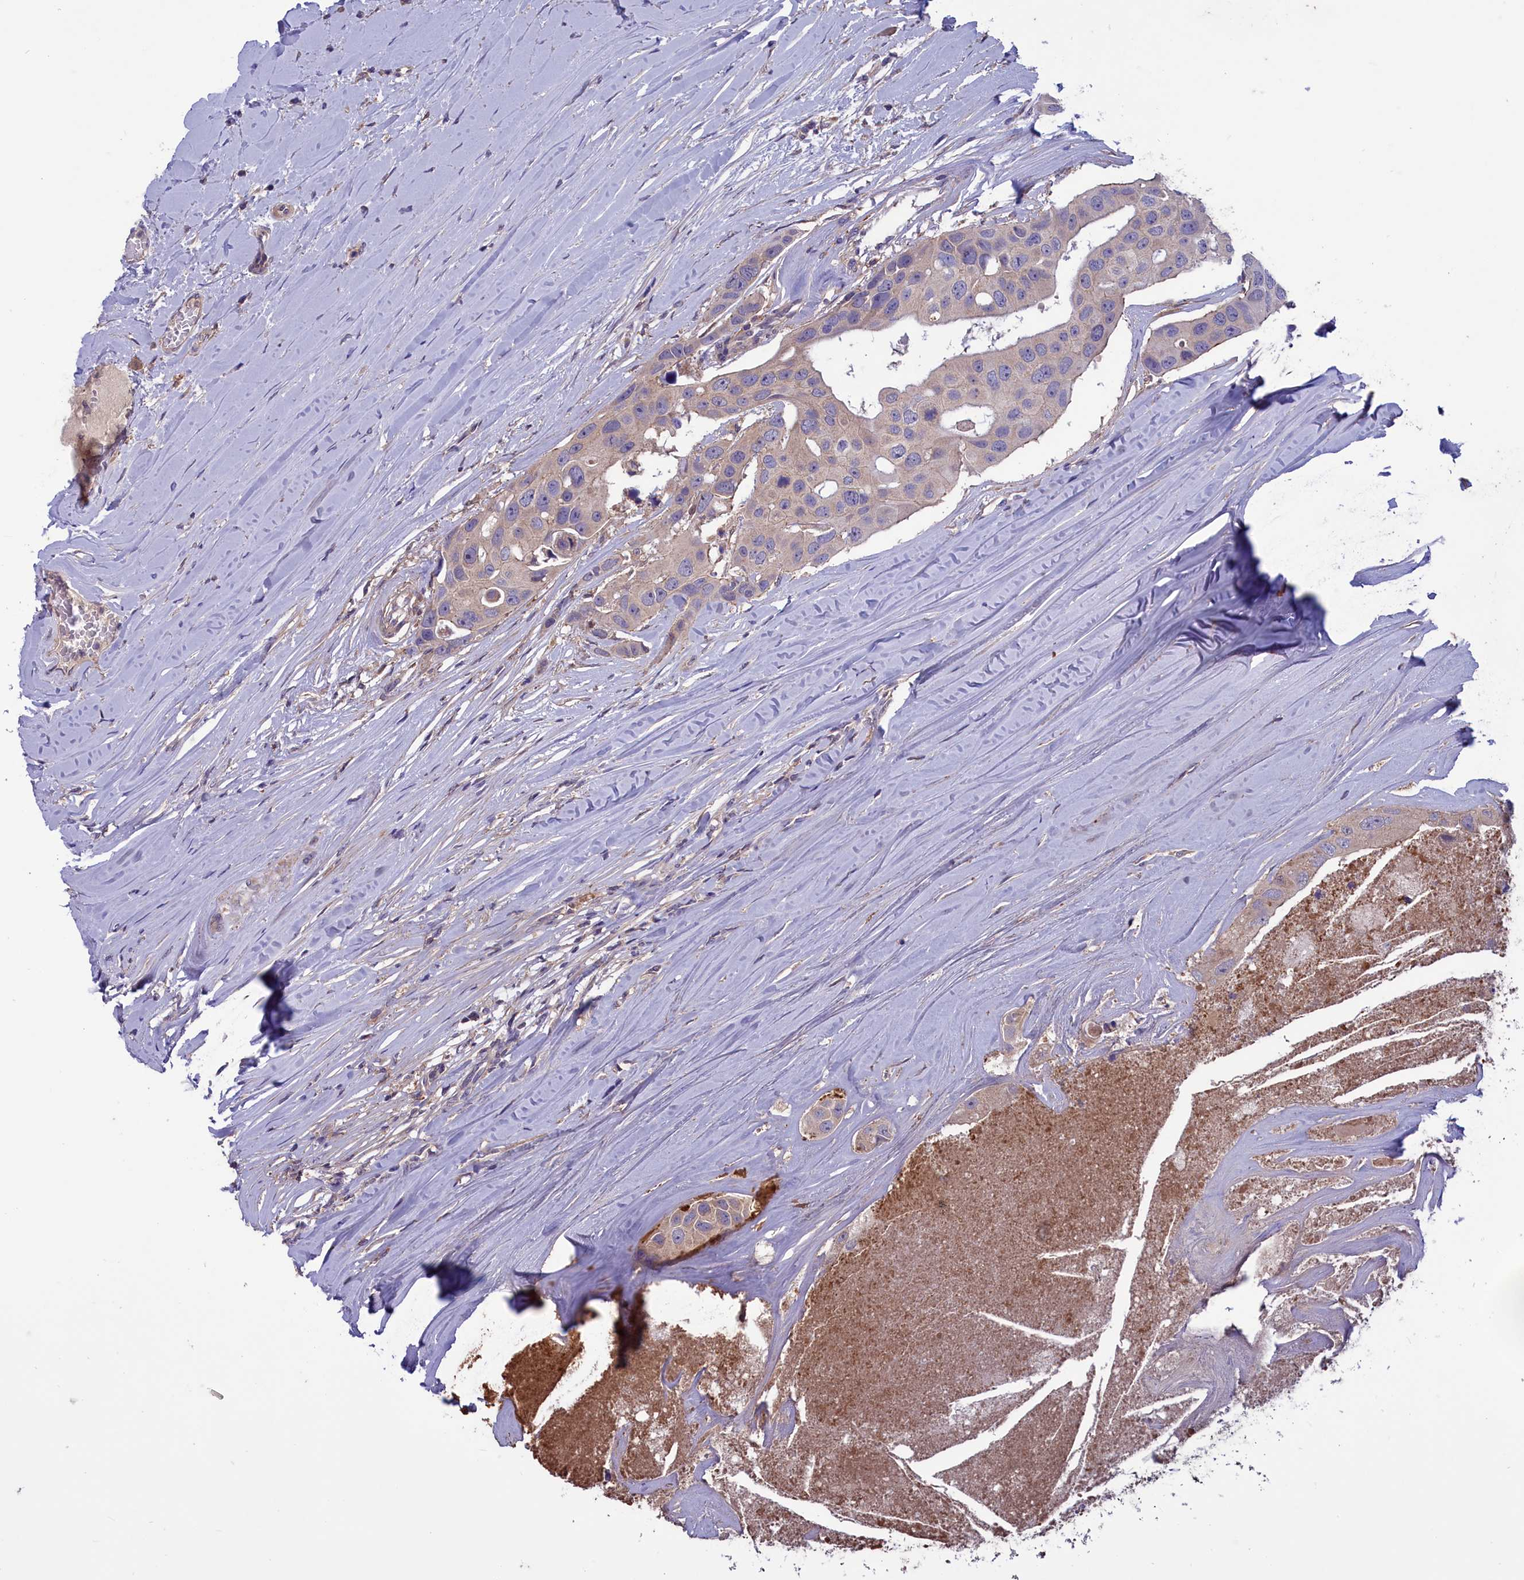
{"staining": {"intensity": "weak", "quantity": "25%-75%", "location": "cytoplasmic/membranous"}, "tissue": "head and neck cancer", "cell_type": "Tumor cells", "image_type": "cancer", "snomed": [{"axis": "morphology", "description": "Adenocarcinoma, NOS"}, {"axis": "morphology", "description": "Adenocarcinoma, metastatic, NOS"}, {"axis": "topography", "description": "Head-Neck"}], "caption": "There is low levels of weak cytoplasmic/membranous staining in tumor cells of metastatic adenocarcinoma (head and neck), as demonstrated by immunohistochemical staining (brown color).", "gene": "AMDHD2", "patient": {"sex": "male", "age": 75}}